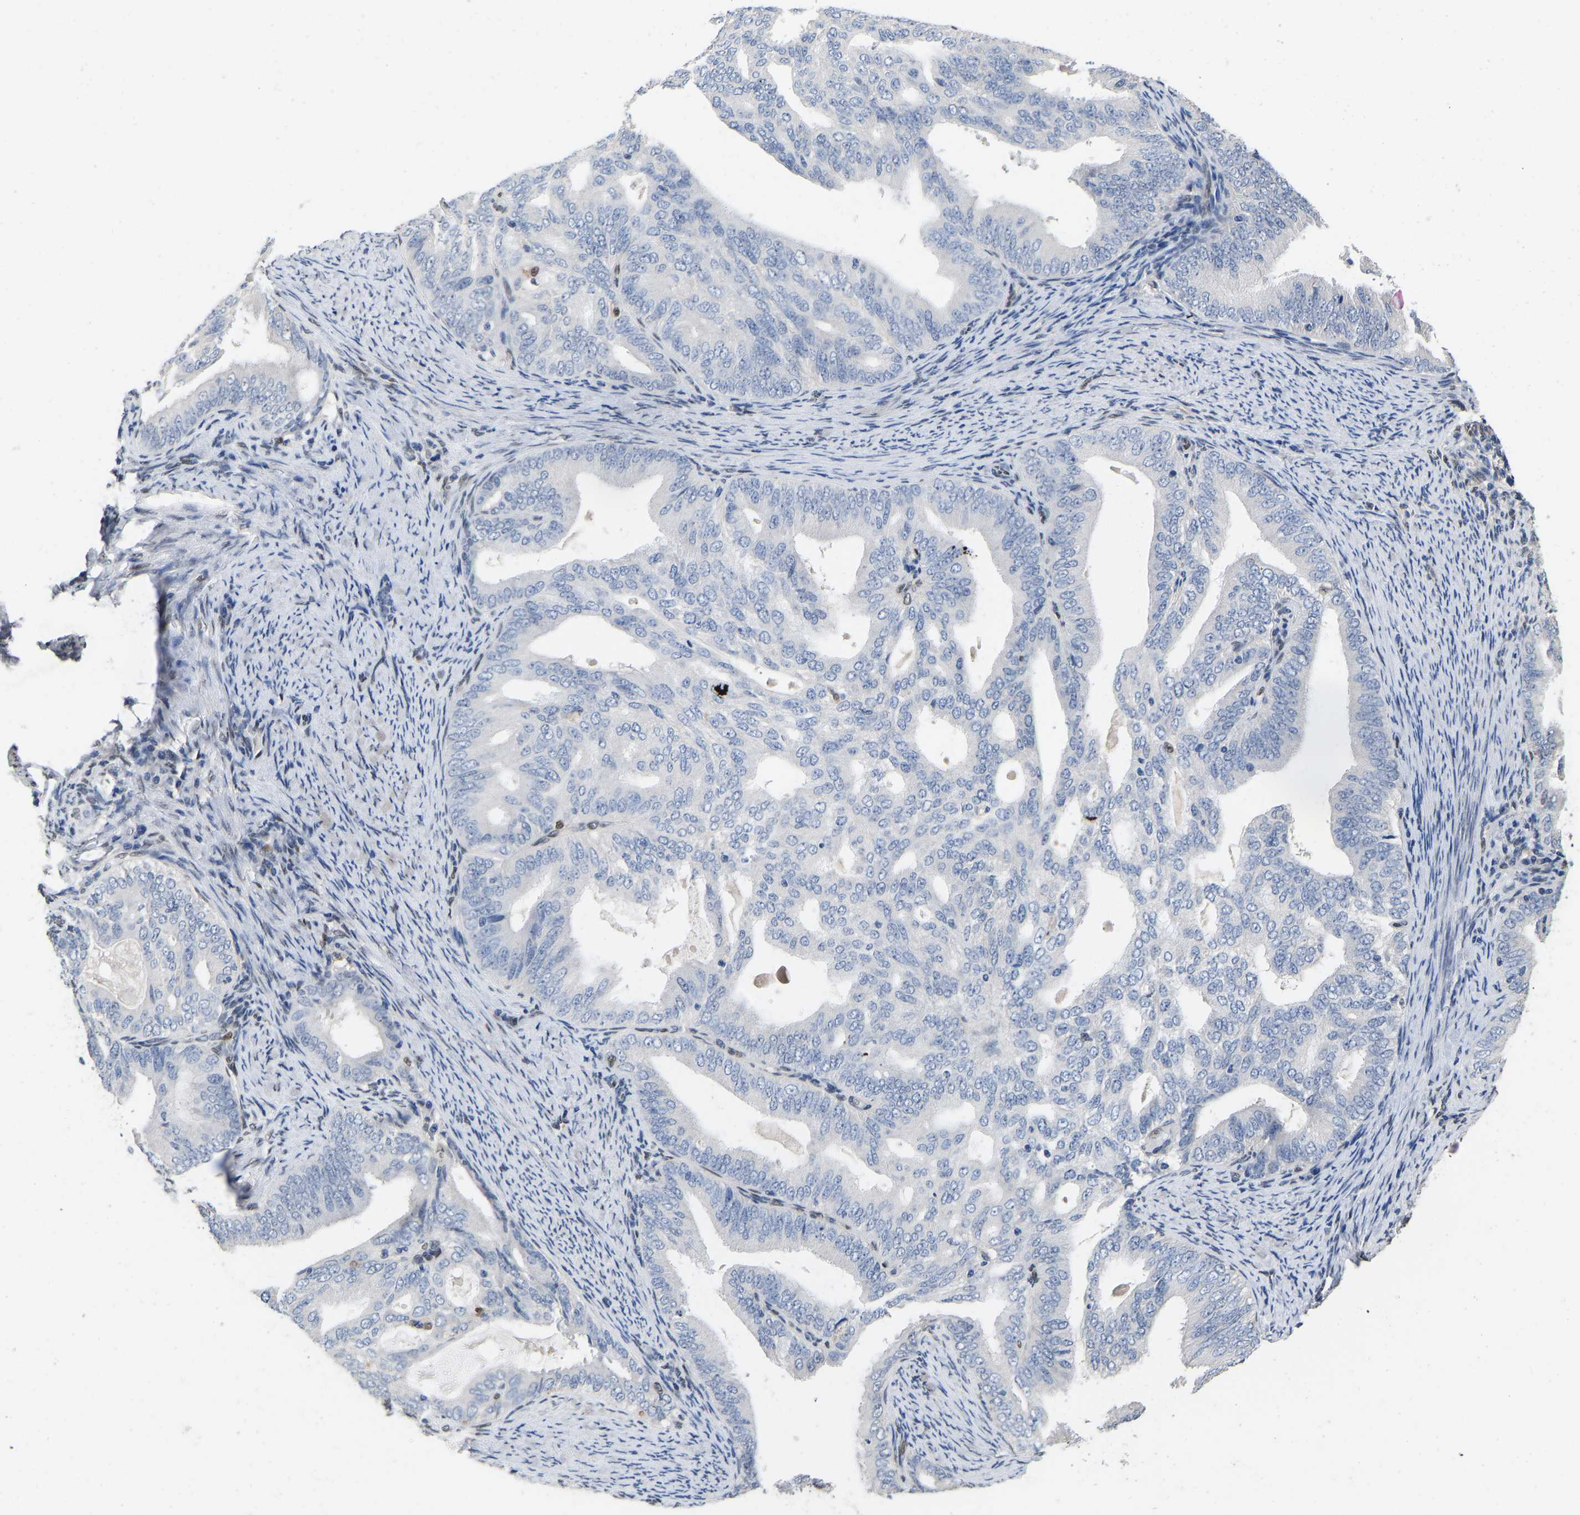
{"staining": {"intensity": "negative", "quantity": "none", "location": "none"}, "tissue": "endometrial cancer", "cell_type": "Tumor cells", "image_type": "cancer", "snomed": [{"axis": "morphology", "description": "Adenocarcinoma, NOS"}, {"axis": "topography", "description": "Endometrium"}], "caption": "Adenocarcinoma (endometrial) was stained to show a protein in brown. There is no significant staining in tumor cells. (DAB immunohistochemistry (IHC), high magnification).", "gene": "QKI", "patient": {"sex": "female", "age": 58}}